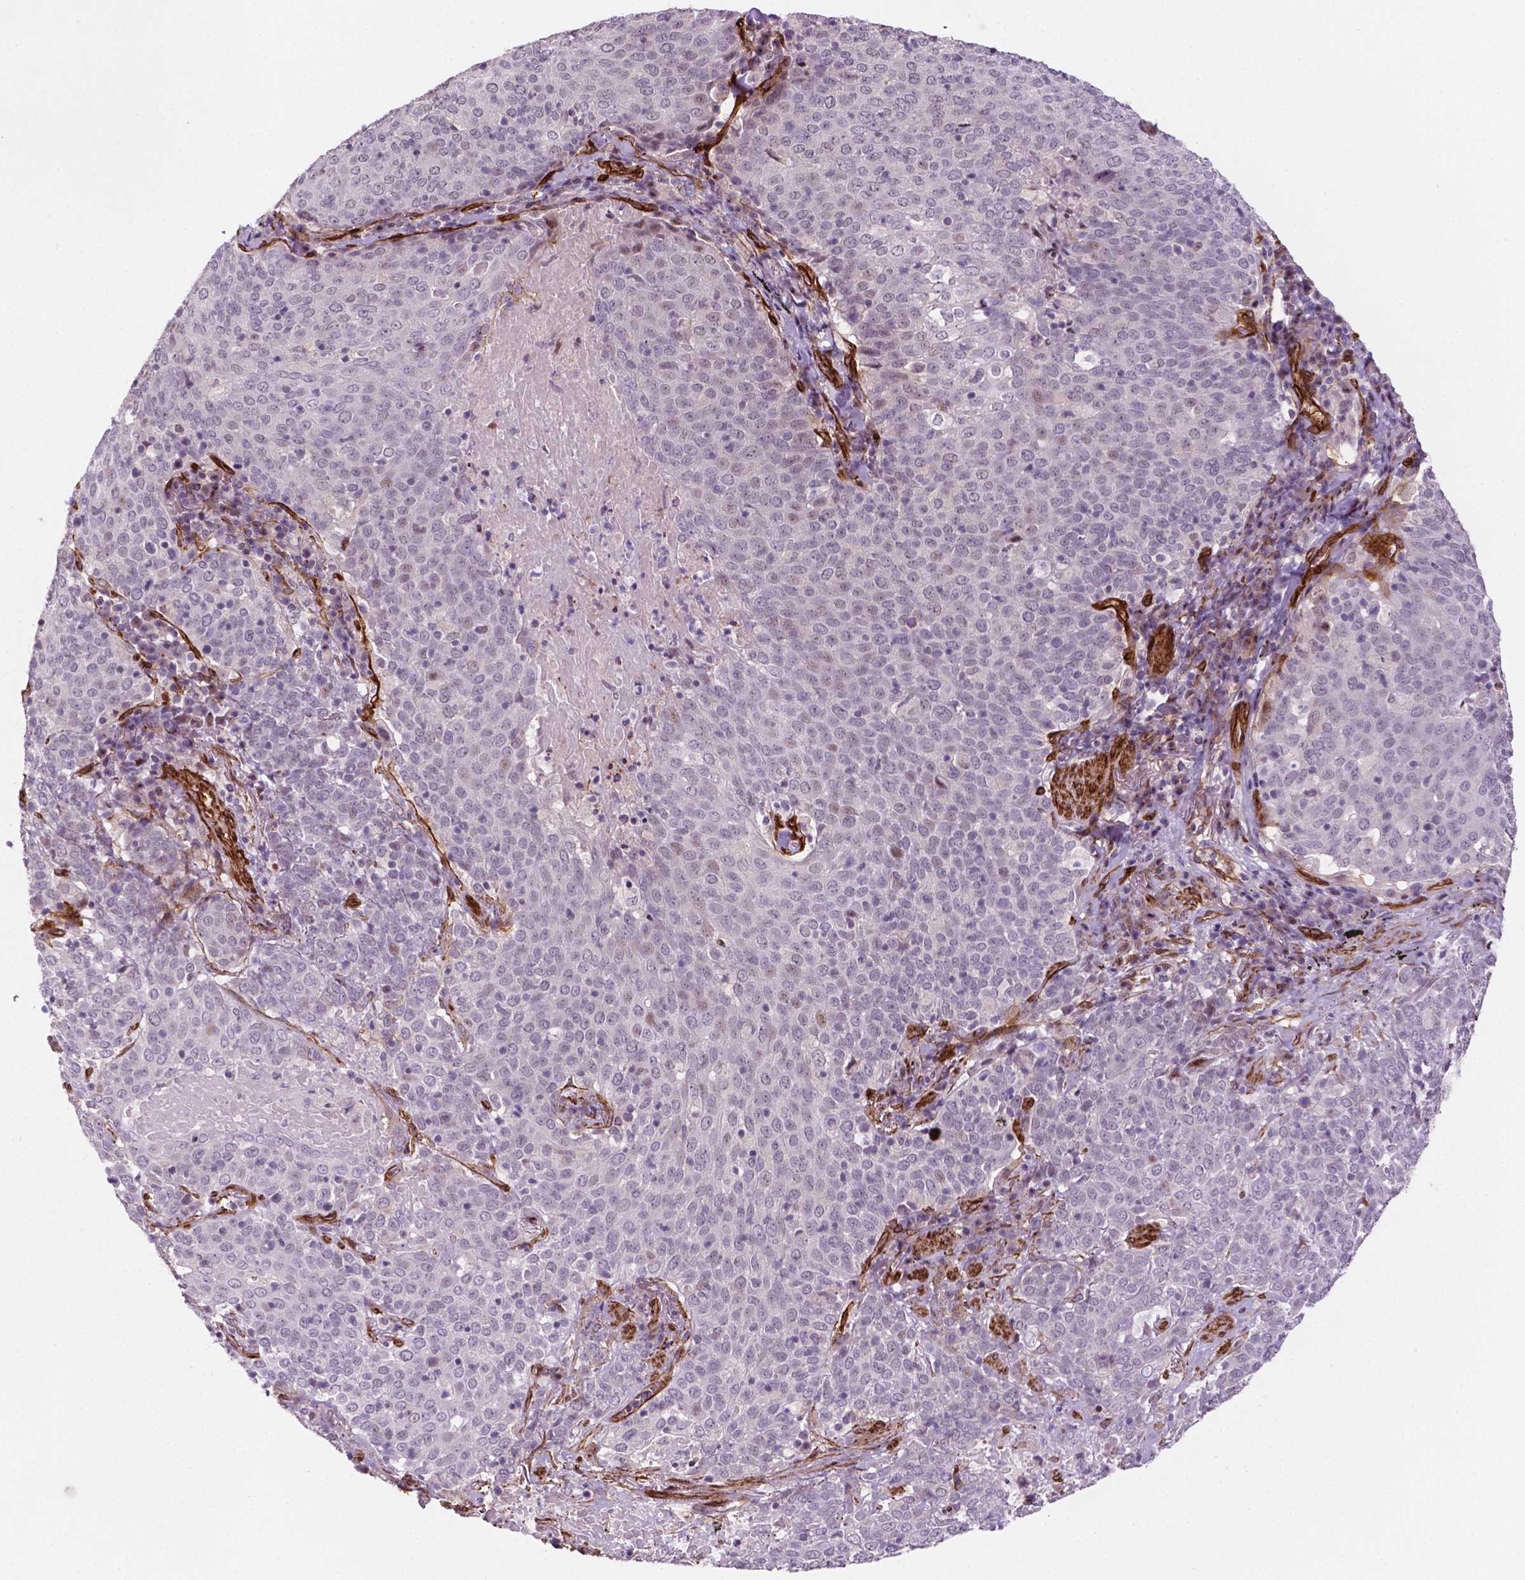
{"staining": {"intensity": "negative", "quantity": "none", "location": "none"}, "tissue": "lung cancer", "cell_type": "Tumor cells", "image_type": "cancer", "snomed": [{"axis": "morphology", "description": "Squamous cell carcinoma, NOS"}, {"axis": "topography", "description": "Lung"}], "caption": "This is a image of immunohistochemistry staining of lung squamous cell carcinoma, which shows no positivity in tumor cells.", "gene": "EGFL8", "patient": {"sex": "male", "age": 82}}